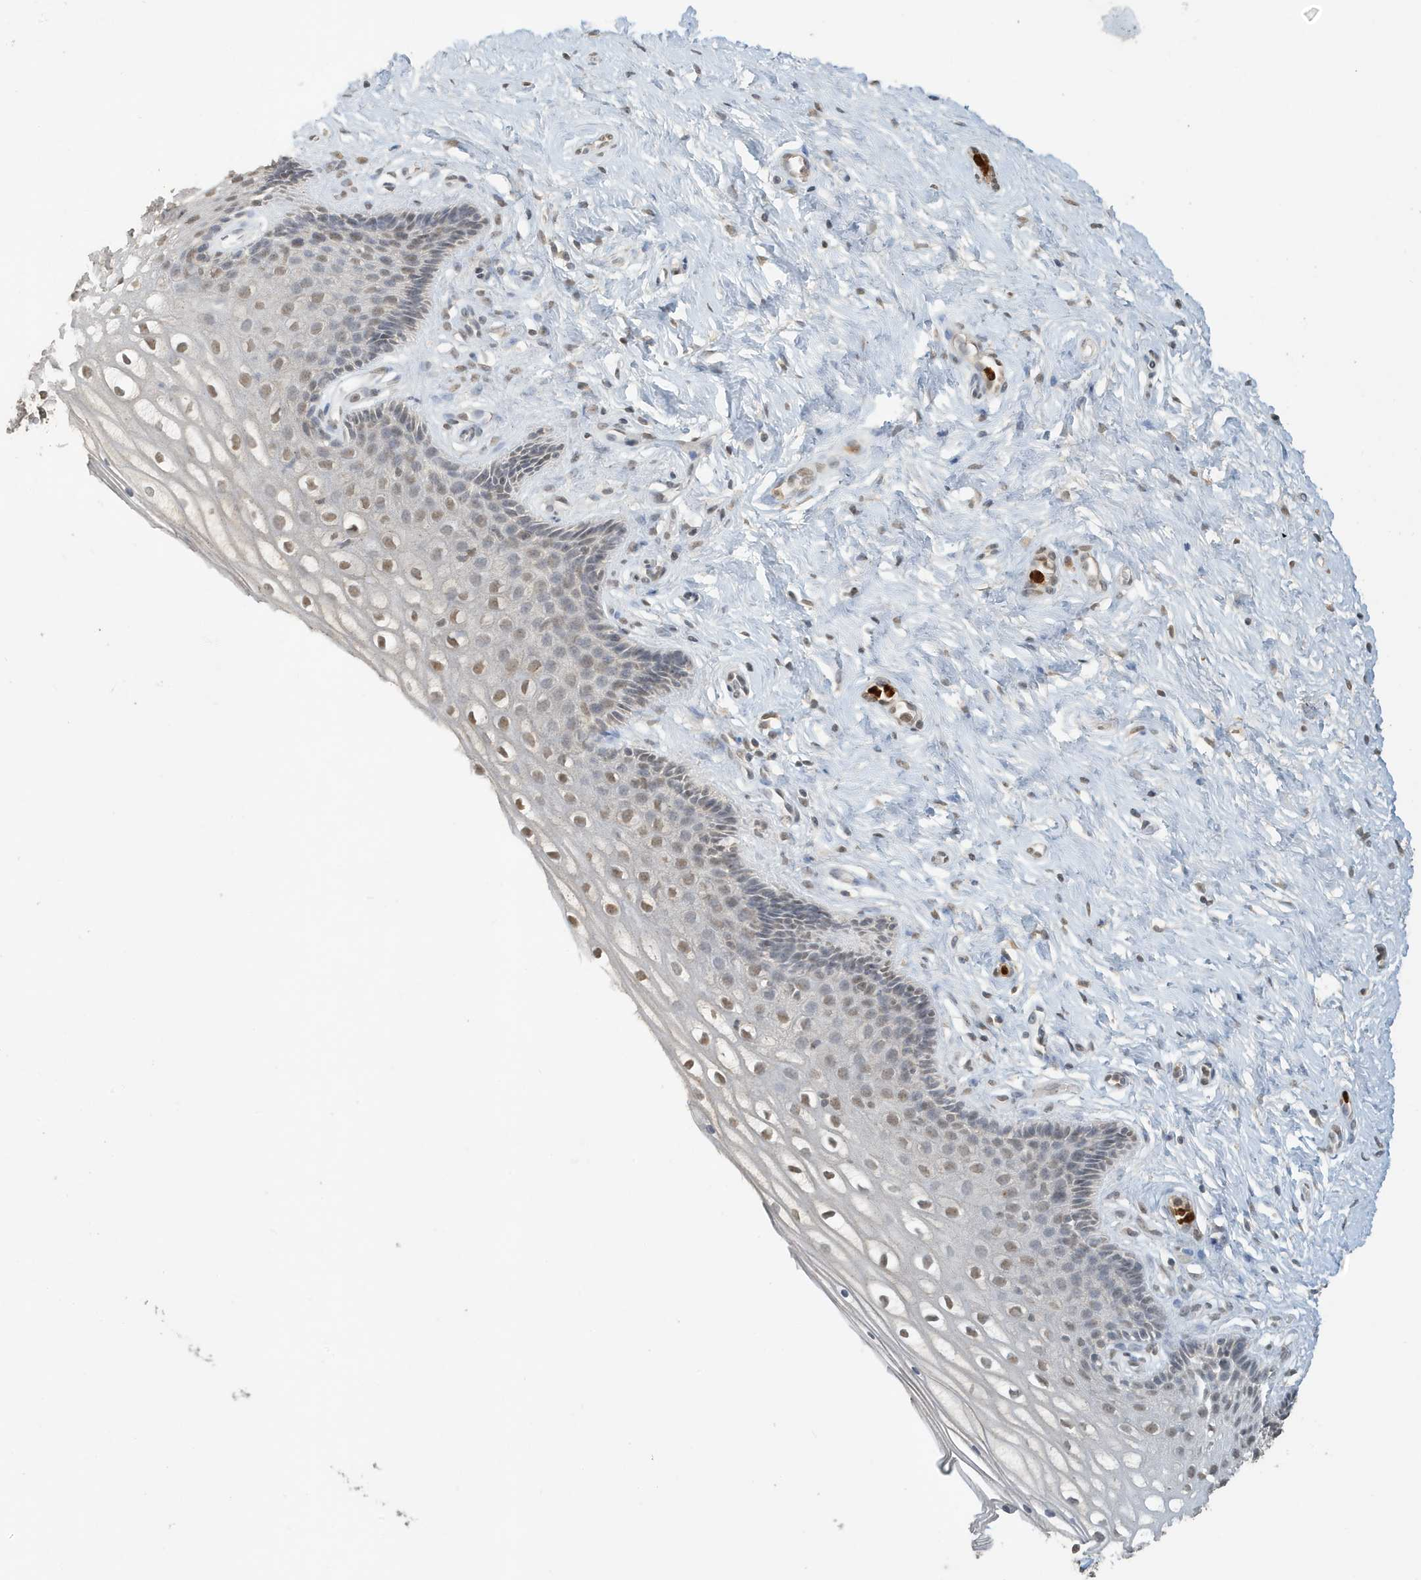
{"staining": {"intensity": "weak", "quantity": "25%-75%", "location": "nuclear"}, "tissue": "cervix", "cell_type": "Glandular cells", "image_type": "normal", "snomed": [{"axis": "morphology", "description": "Normal tissue, NOS"}, {"axis": "topography", "description": "Cervix"}], "caption": "This is an image of IHC staining of unremarkable cervix, which shows weak staining in the nuclear of glandular cells.", "gene": "DEFA1", "patient": {"sex": "female", "age": 33}}